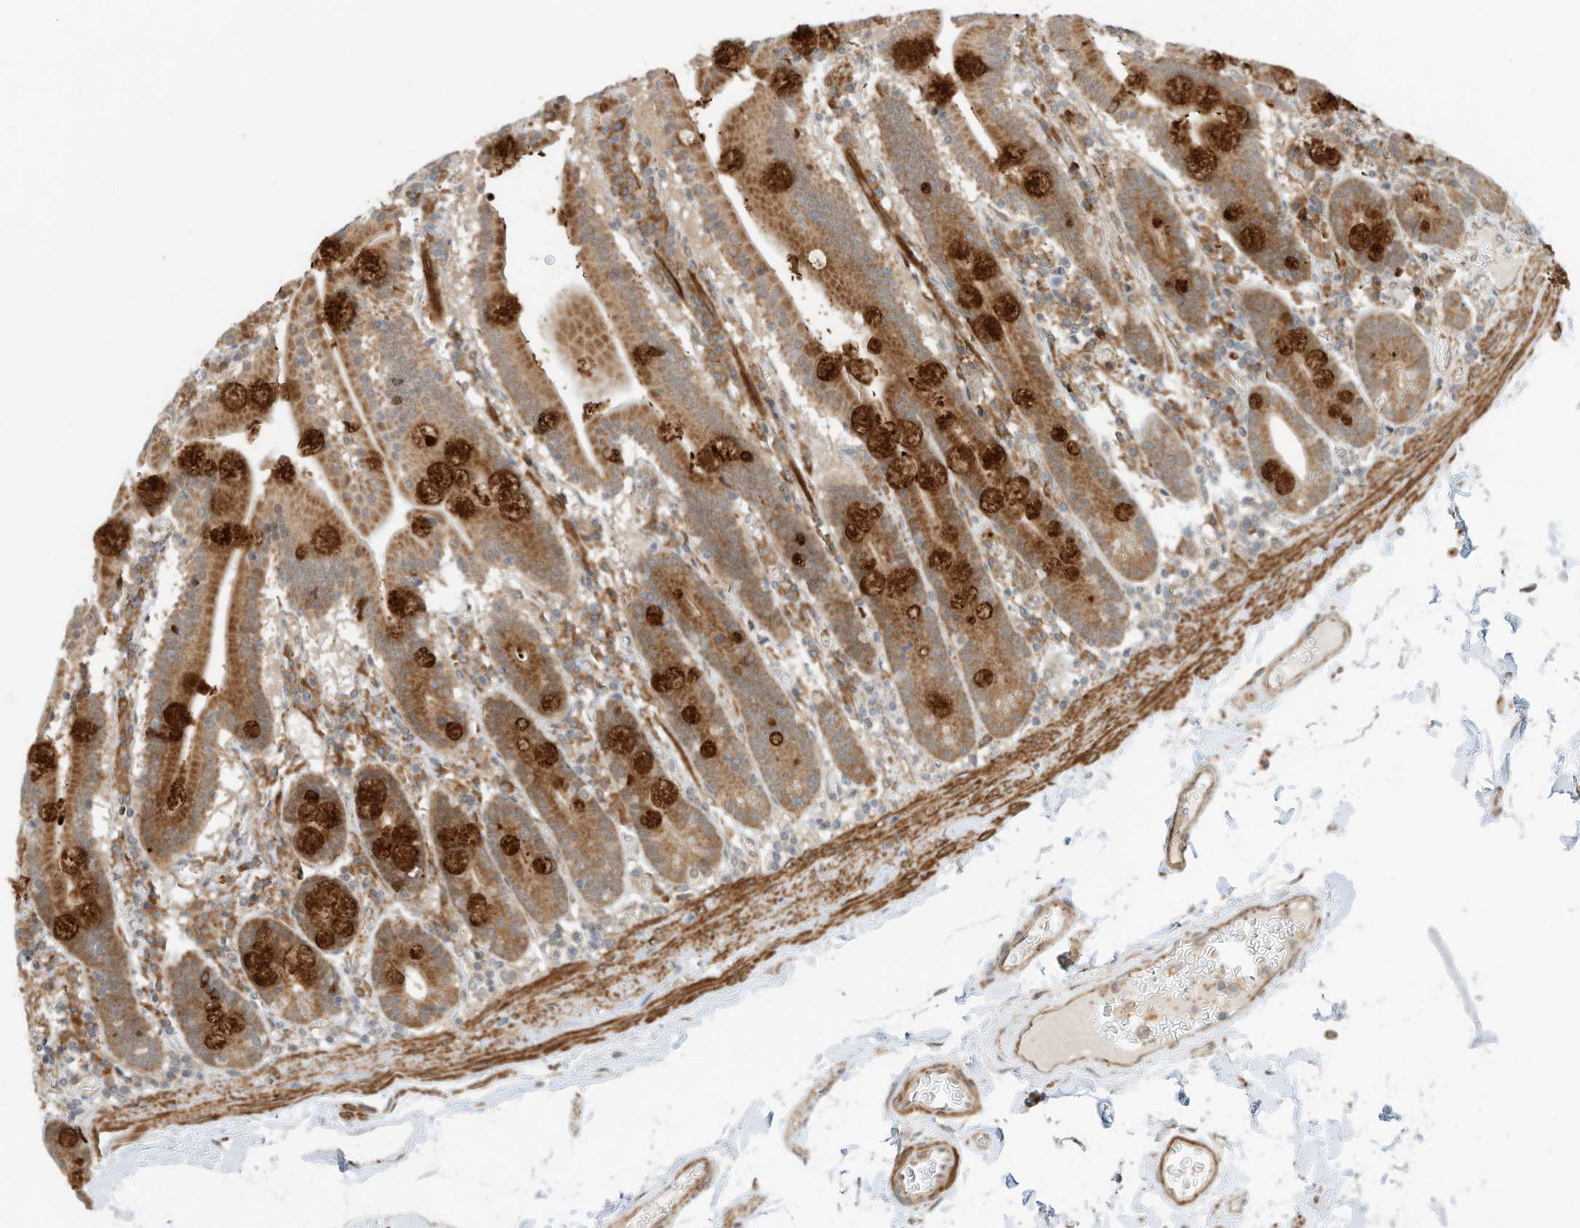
{"staining": {"intensity": "strong", "quantity": ">75%", "location": "cytoplasmic/membranous"}, "tissue": "duodenum", "cell_type": "Glandular cells", "image_type": "normal", "snomed": [{"axis": "morphology", "description": "Normal tissue, NOS"}, {"axis": "topography", "description": "Duodenum"}], "caption": "Strong cytoplasmic/membranous expression for a protein is present in about >75% of glandular cells of normal duodenum using immunohistochemistry.", "gene": "CPAMD8", "patient": {"sex": "male", "age": 55}}